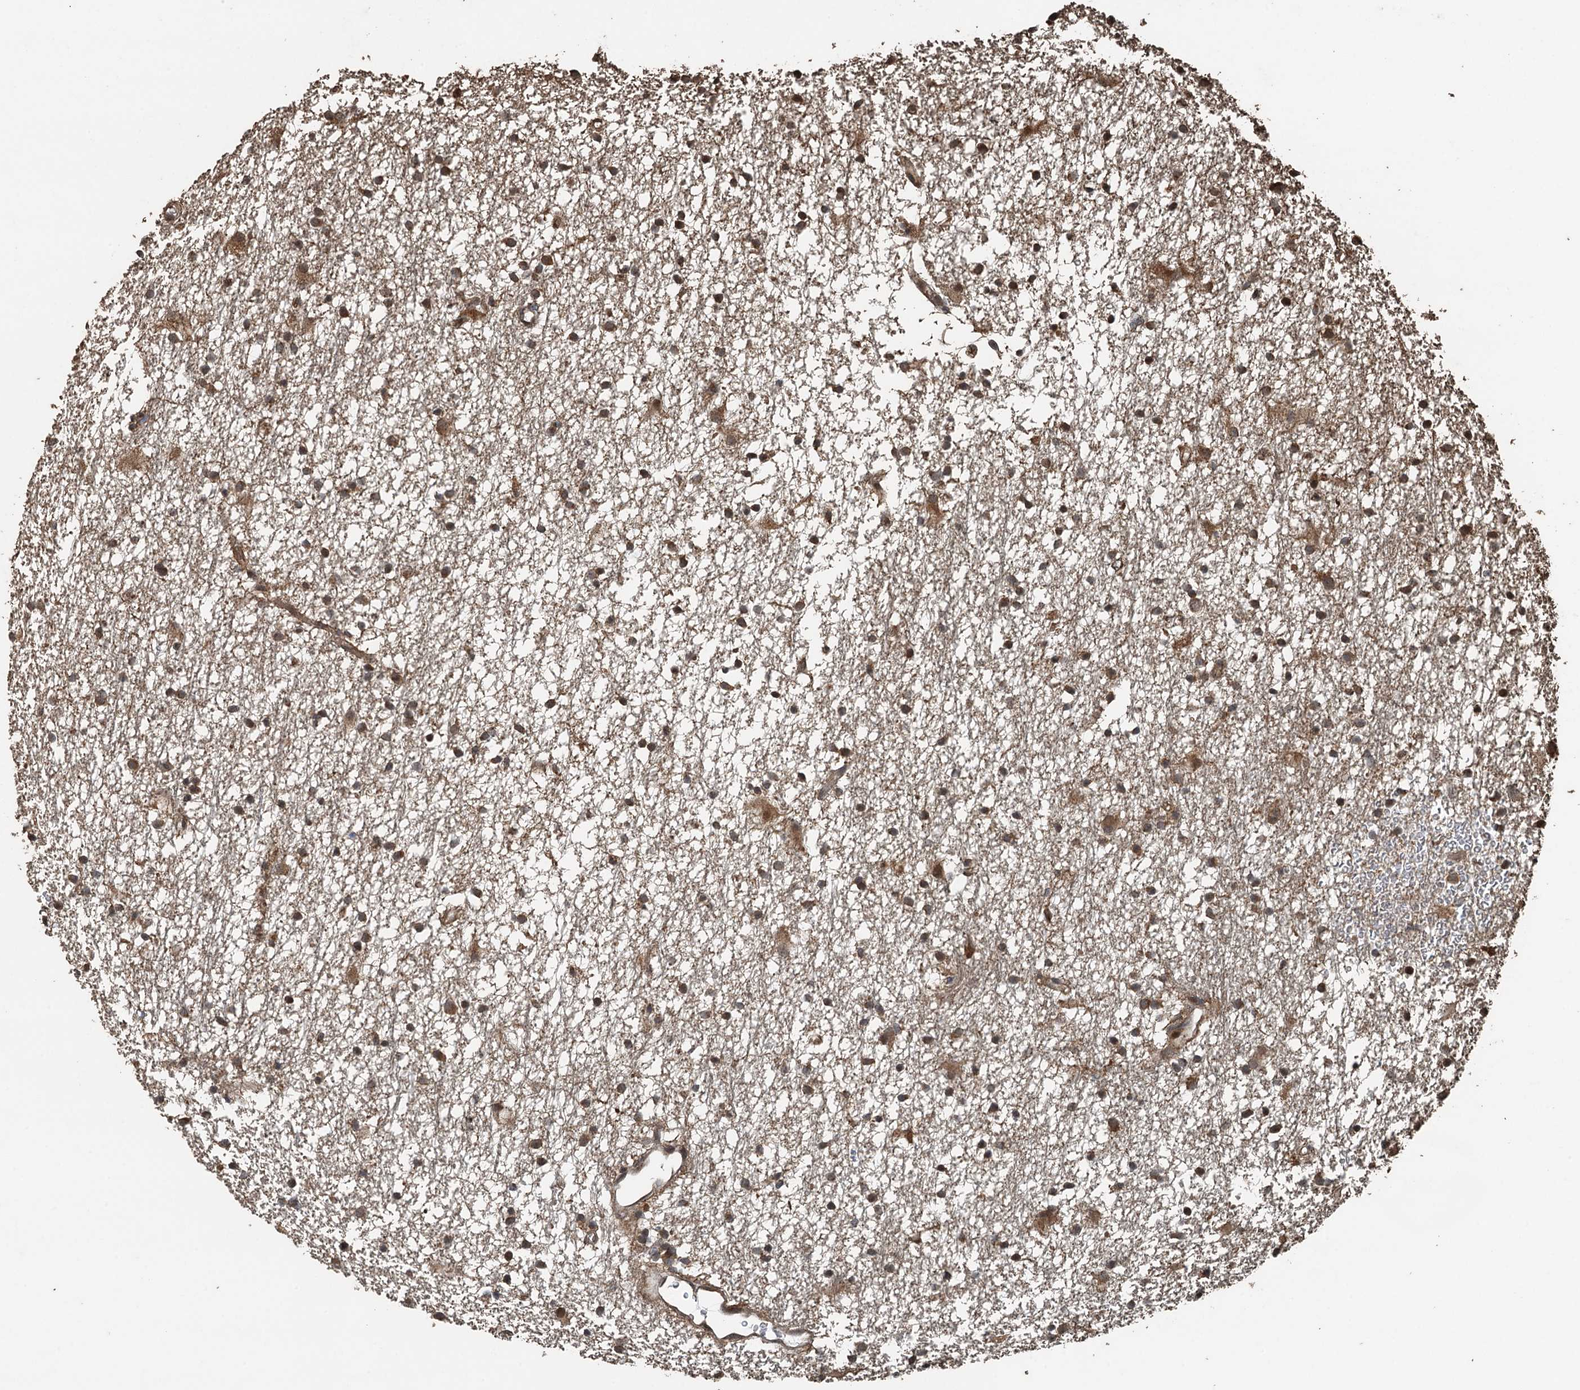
{"staining": {"intensity": "weak", "quantity": "25%-75%", "location": "cytoplasmic/membranous"}, "tissue": "glioma", "cell_type": "Tumor cells", "image_type": "cancer", "snomed": [{"axis": "morphology", "description": "Glioma, malignant, High grade"}, {"axis": "topography", "description": "Brain"}], "caption": "IHC image of neoplastic tissue: glioma stained using immunohistochemistry (IHC) displays low levels of weak protein expression localized specifically in the cytoplasmic/membranous of tumor cells, appearing as a cytoplasmic/membranous brown color.", "gene": "PIGN", "patient": {"sex": "male", "age": 77}}